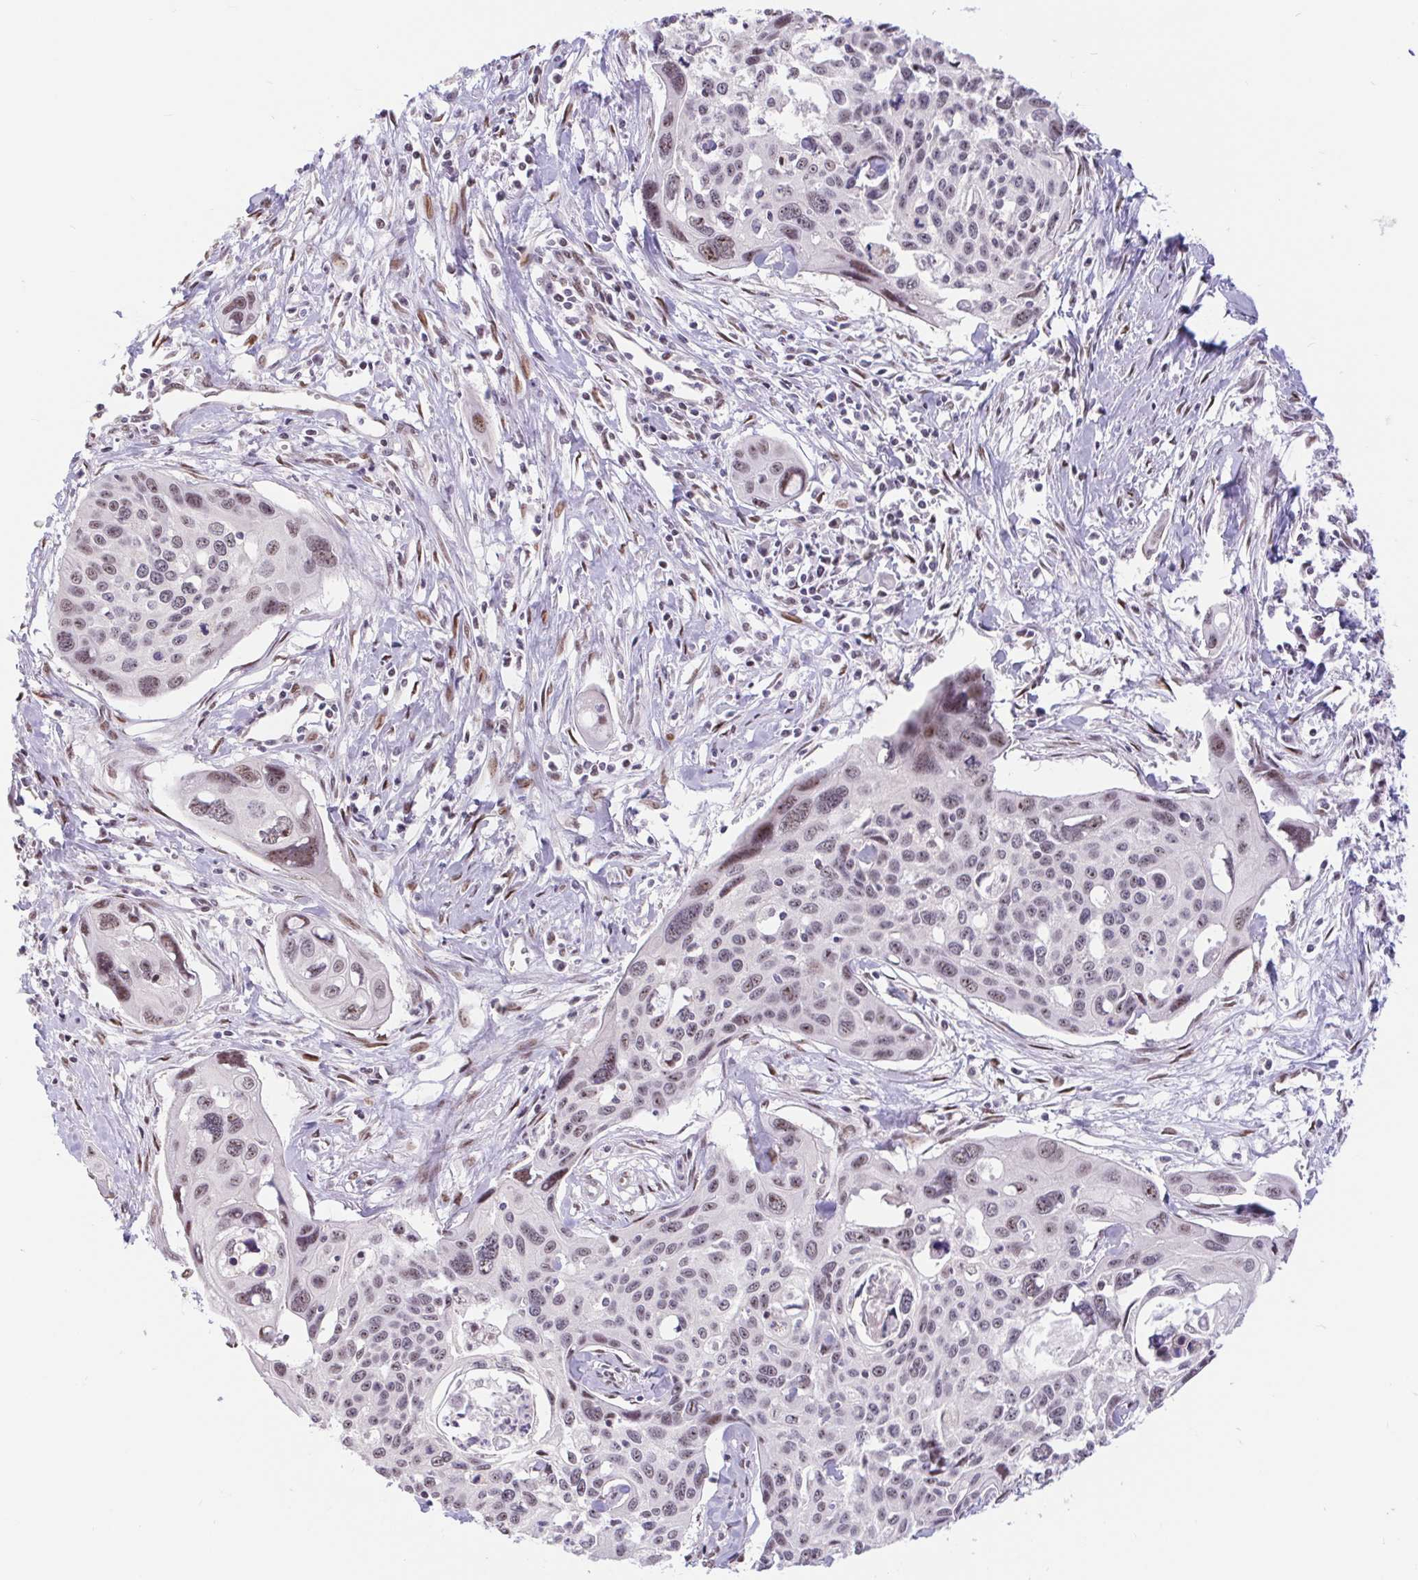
{"staining": {"intensity": "weak", "quantity": "25%-75%", "location": "nuclear"}, "tissue": "cervical cancer", "cell_type": "Tumor cells", "image_type": "cancer", "snomed": [{"axis": "morphology", "description": "Squamous cell carcinoma, NOS"}, {"axis": "topography", "description": "Cervix"}], "caption": "Tumor cells exhibit low levels of weak nuclear expression in approximately 25%-75% of cells in human cervical squamous cell carcinoma.", "gene": "CAND1", "patient": {"sex": "female", "age": 31}}